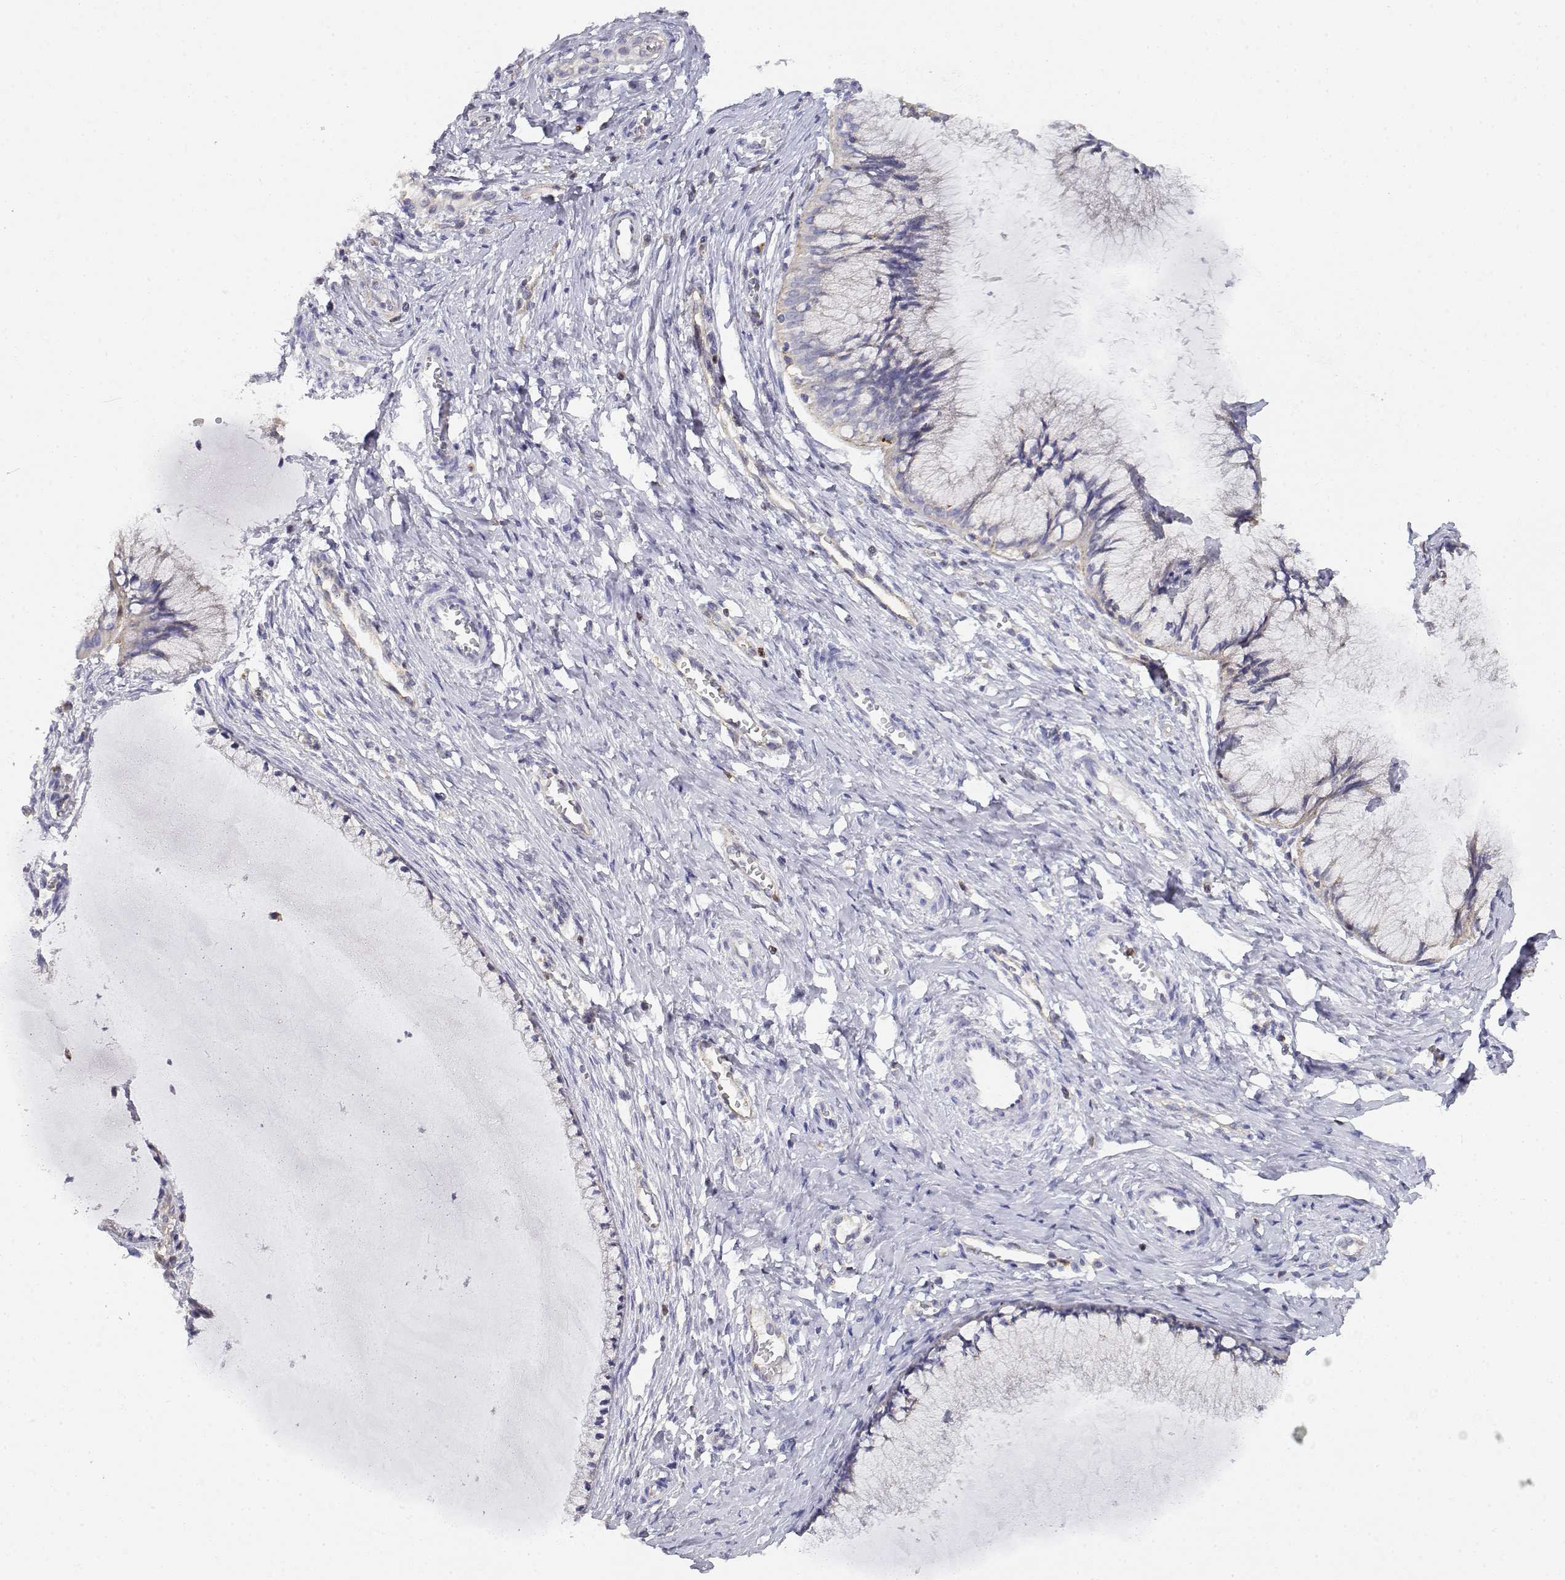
{"staining": {"intensity": "negative", "quantity": "none", "location": "none"}, "tissue": "cervical cancer", "cell_type": "Tumor cells", "image_type": "cancer", "snomed": [{"axis": "morphology", "description": "Squamous cell carcinoma, NOS"}, {"axis": "topography", "description": "Cervix"}], "caption": "Tumor cells show no significant staining in cervical cancer (squamous cell carcinoma). (DAB immunohistochemistry, high magnification).", "gene": "ADA", "patient": {"sex": "female", "age": 36}}